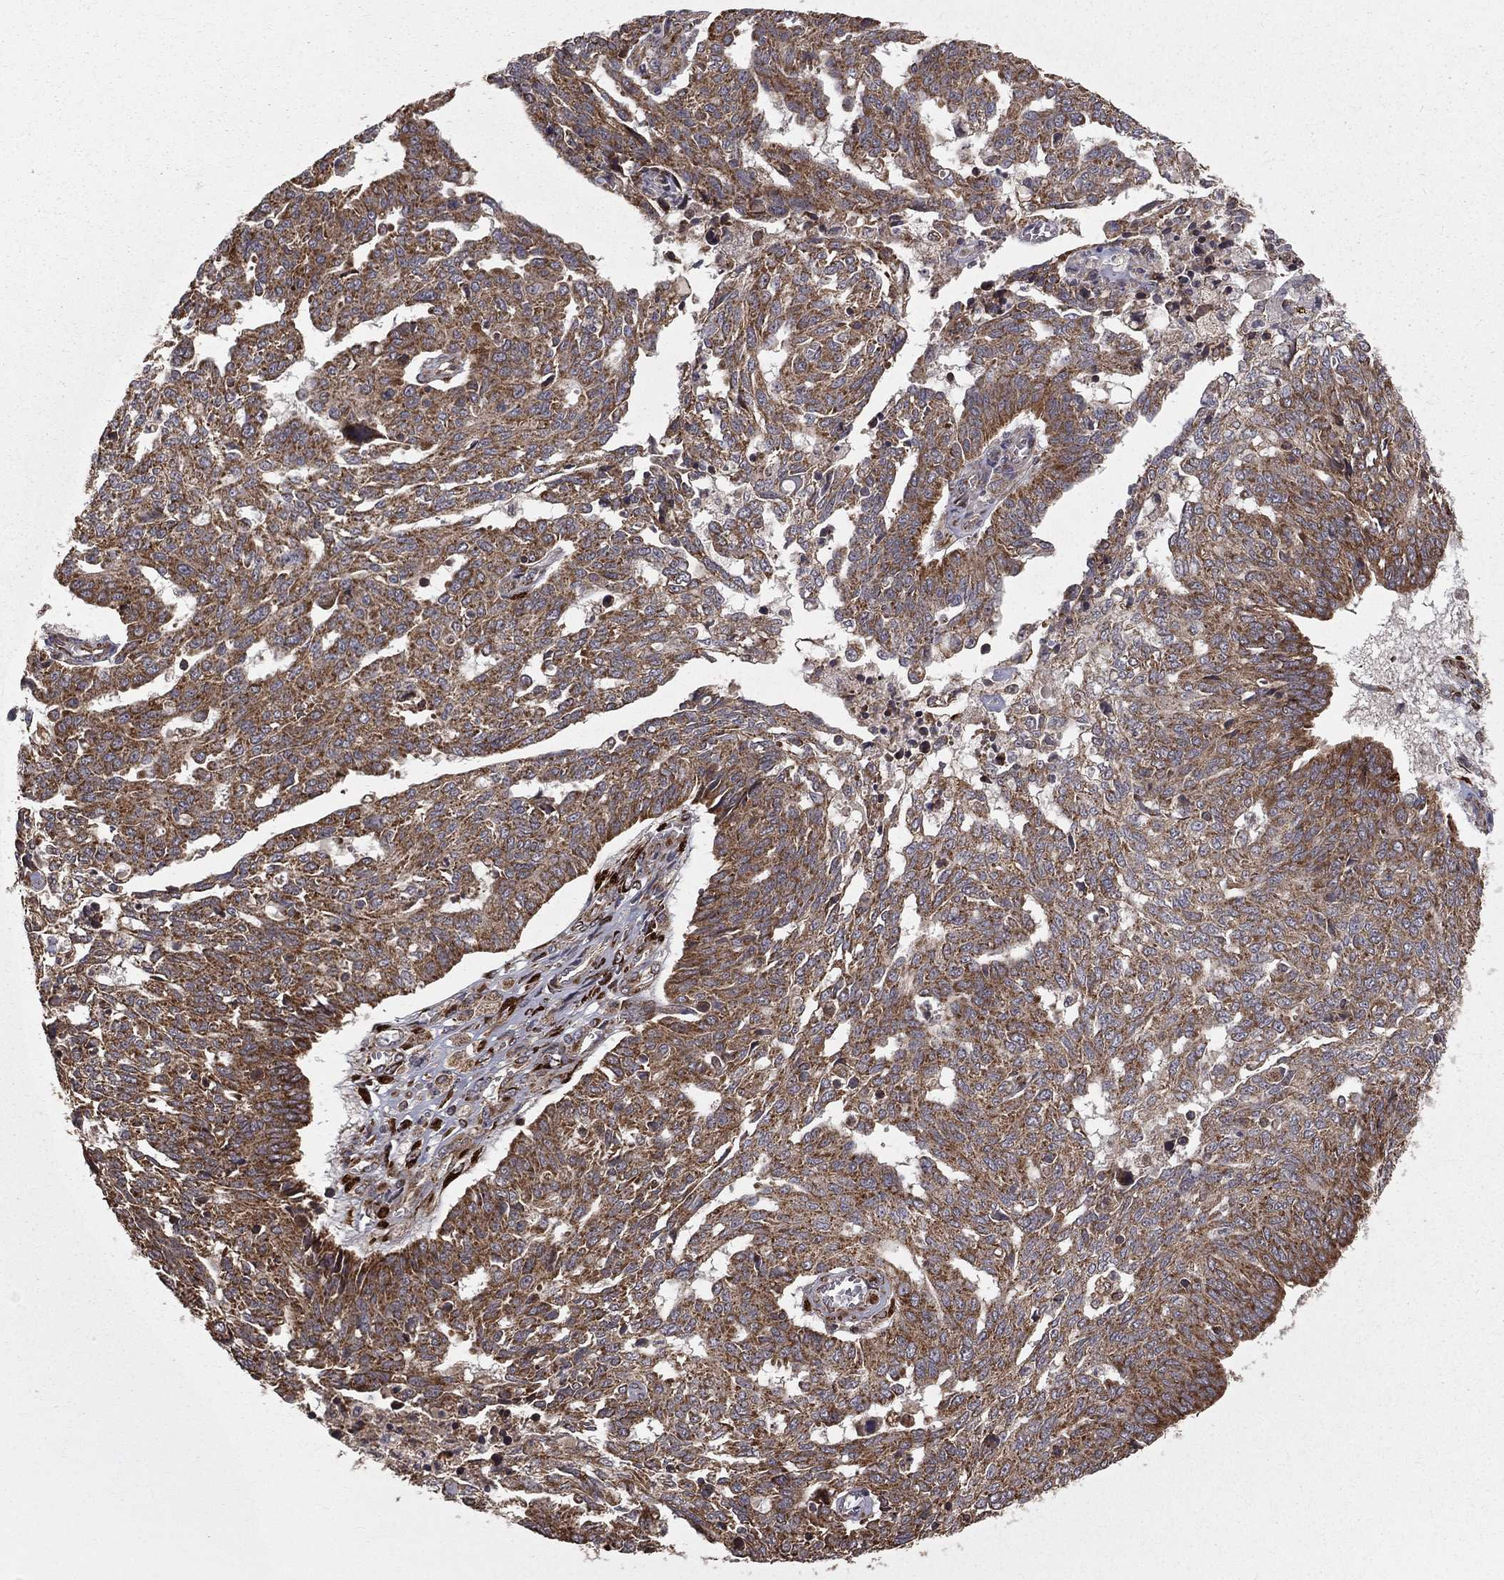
{"staining": {"intensity": "strong", "quantity": ">75%", "location": "cytoplasmic/membranous"}, "tissue": "ovarian cancer", "cell_type": "Tumor cells", "image_type": "cancer", "snomed": [{"axis": "morphology", "description": "Cystadenocarcinoma, serous, NOS"}, {"axis": "topography", "description": "Ovary"}], "caption": "This is a photomicrograph of immunohistochemistry (IHC) staining of ovarian cancer, which shows strong expression in the cytoplasmic/membranous of tumor cells.", "gene": "OLFML1", "patient": {"sex": "female", "age": 67}}